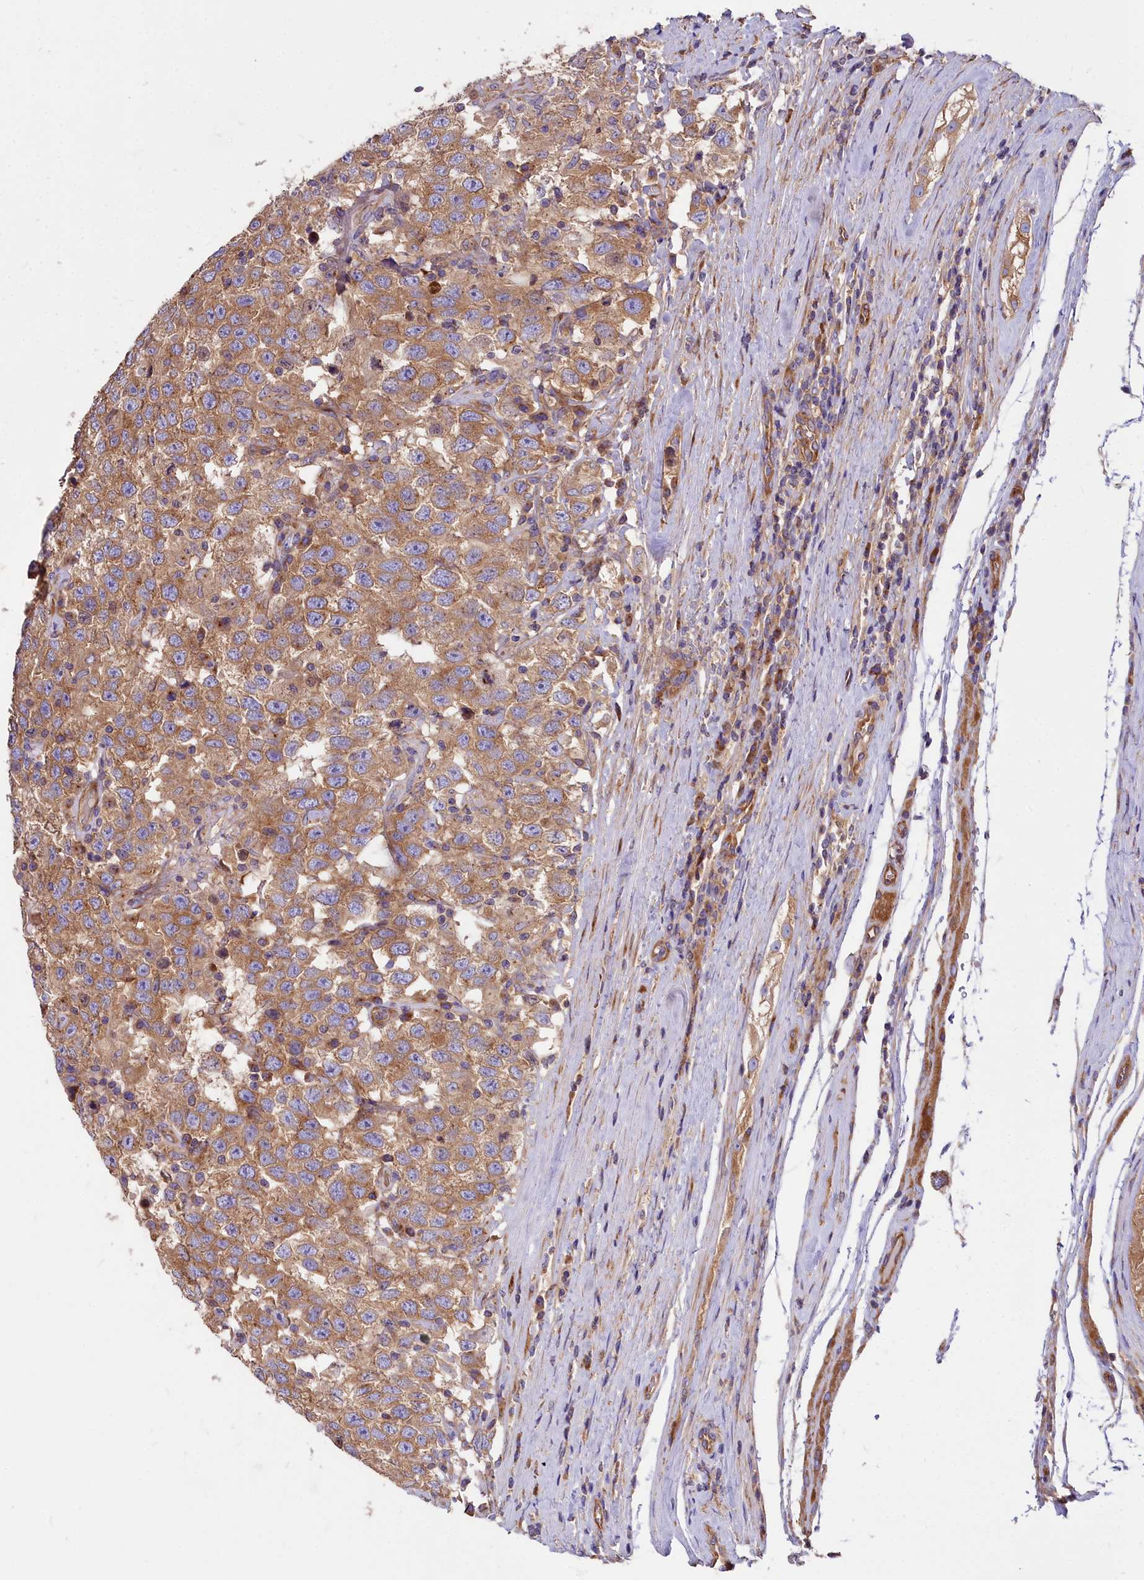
{"staining": {"intensity": "moderate", "quantity": ">75%", "location": "cytoplasmic/membranous"}, "tissue": "testis cancer", "cell_type": "Tumor cells", "image_type": "cancer", "snomed": [{"axis": "morphology", "description": "Seminoma, NOS"}, {"axis": "topography", "description": "Testis"}], "caption": "Immunohistochemical staining of human testis cancer shows medium levels of moderate cytoplasmic/membranous positivity in about >75% of tumor cells.", "gene": "DCTN3", "patient": {"sex": "male", "age": 41}}